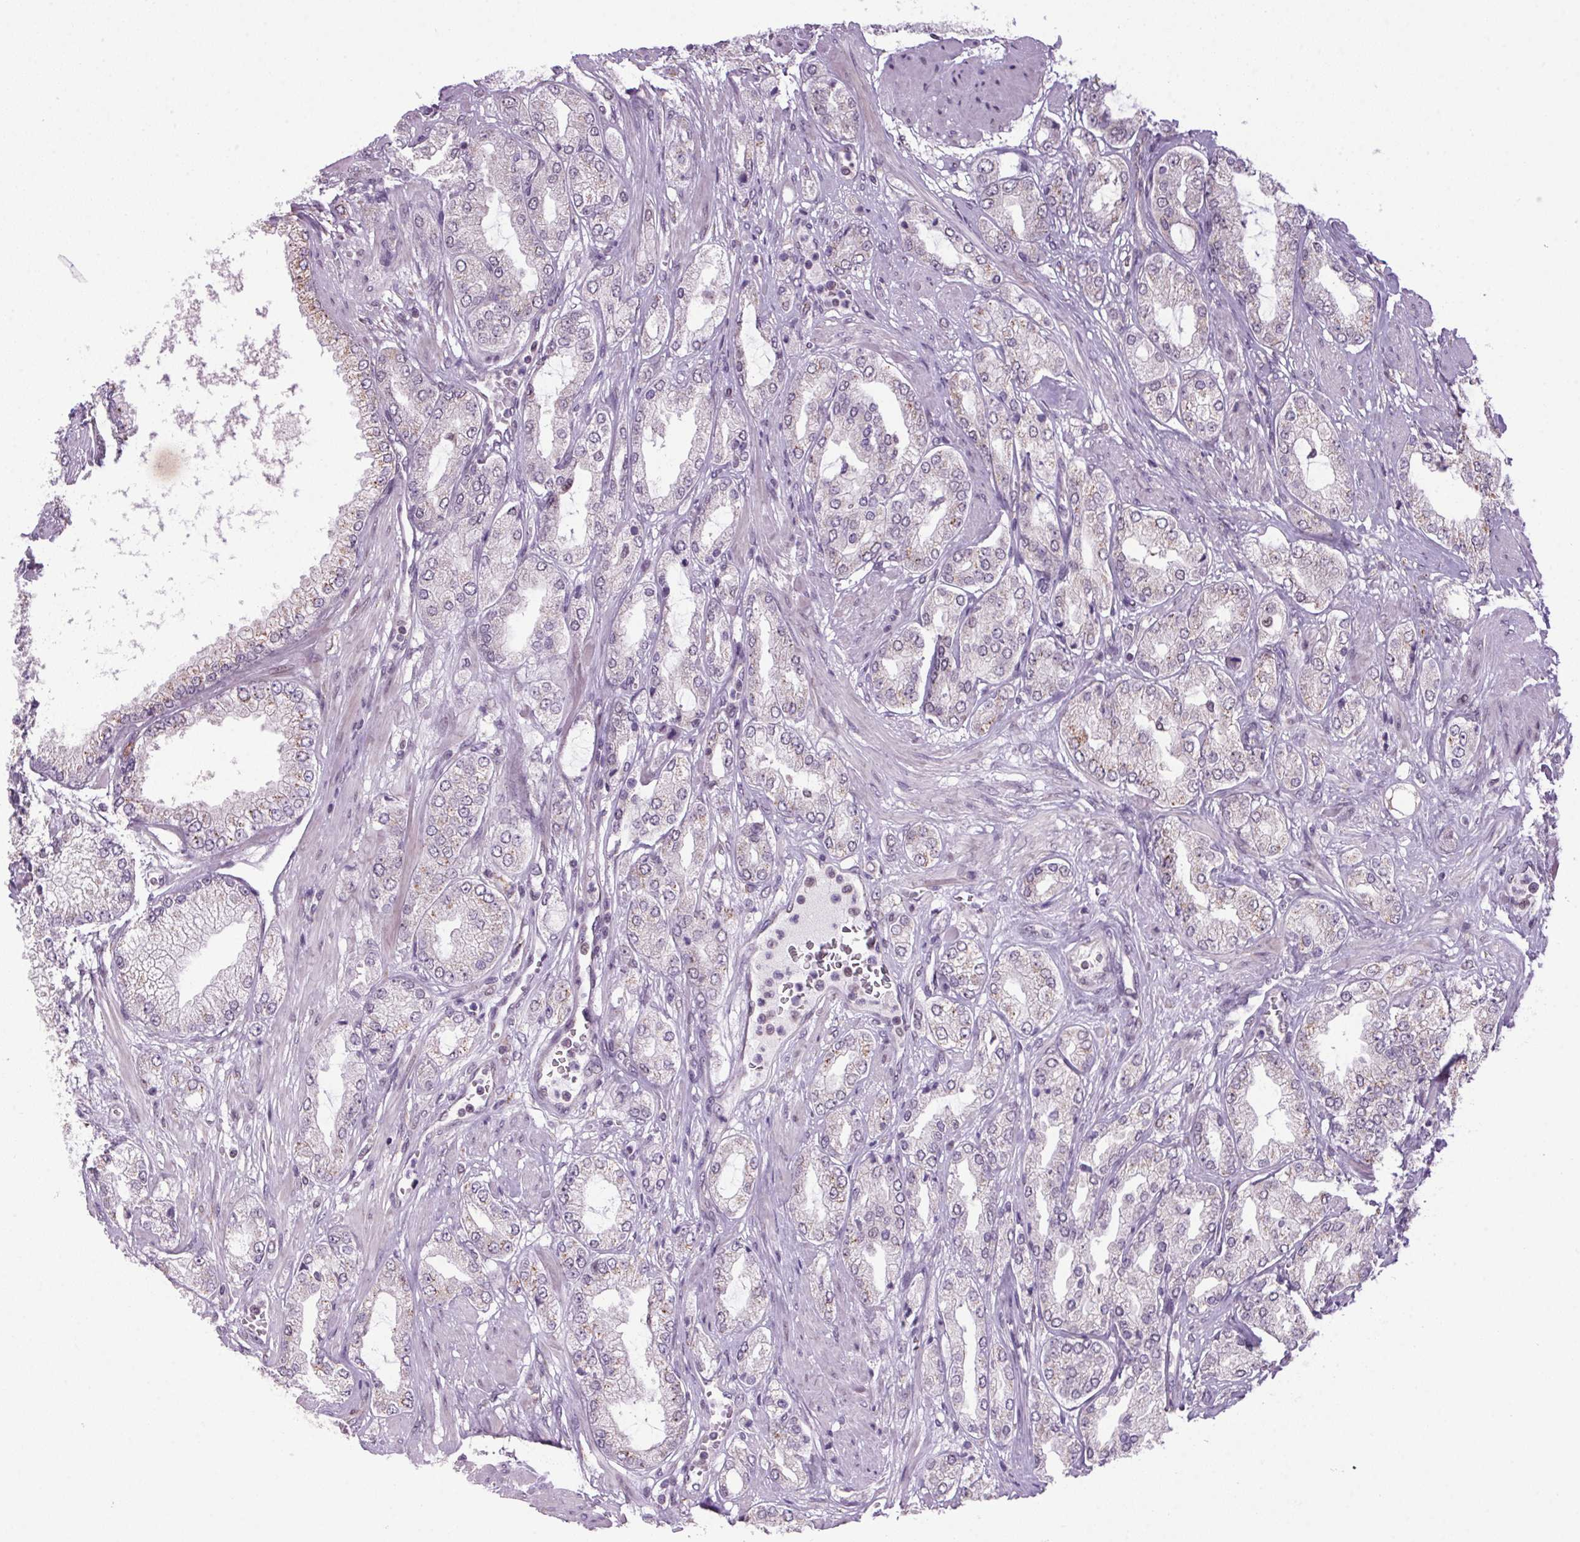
{"staining": {"intensity": "weak", "quantity": "<25%", "location": "cytoplasmic/membranous"}, "tissue": "prostate cancer", "cell_type": "Tumor cells", "image_type": "cancer", "snomed": [{"axis": "morphology", "description": "Adenocarcinoma, High grade"}, {"axis": "topography", "description": "Prostate"}], "caption": "DAB (3,3'-diaminobenzidine) immunohistochemical staining of prostate cancer (high-grade adenocarcinoma) exhibits no significant expression in tumor cells.", "gene": "AKR1E2", "patient": {"sex": "male", "age": 68}}